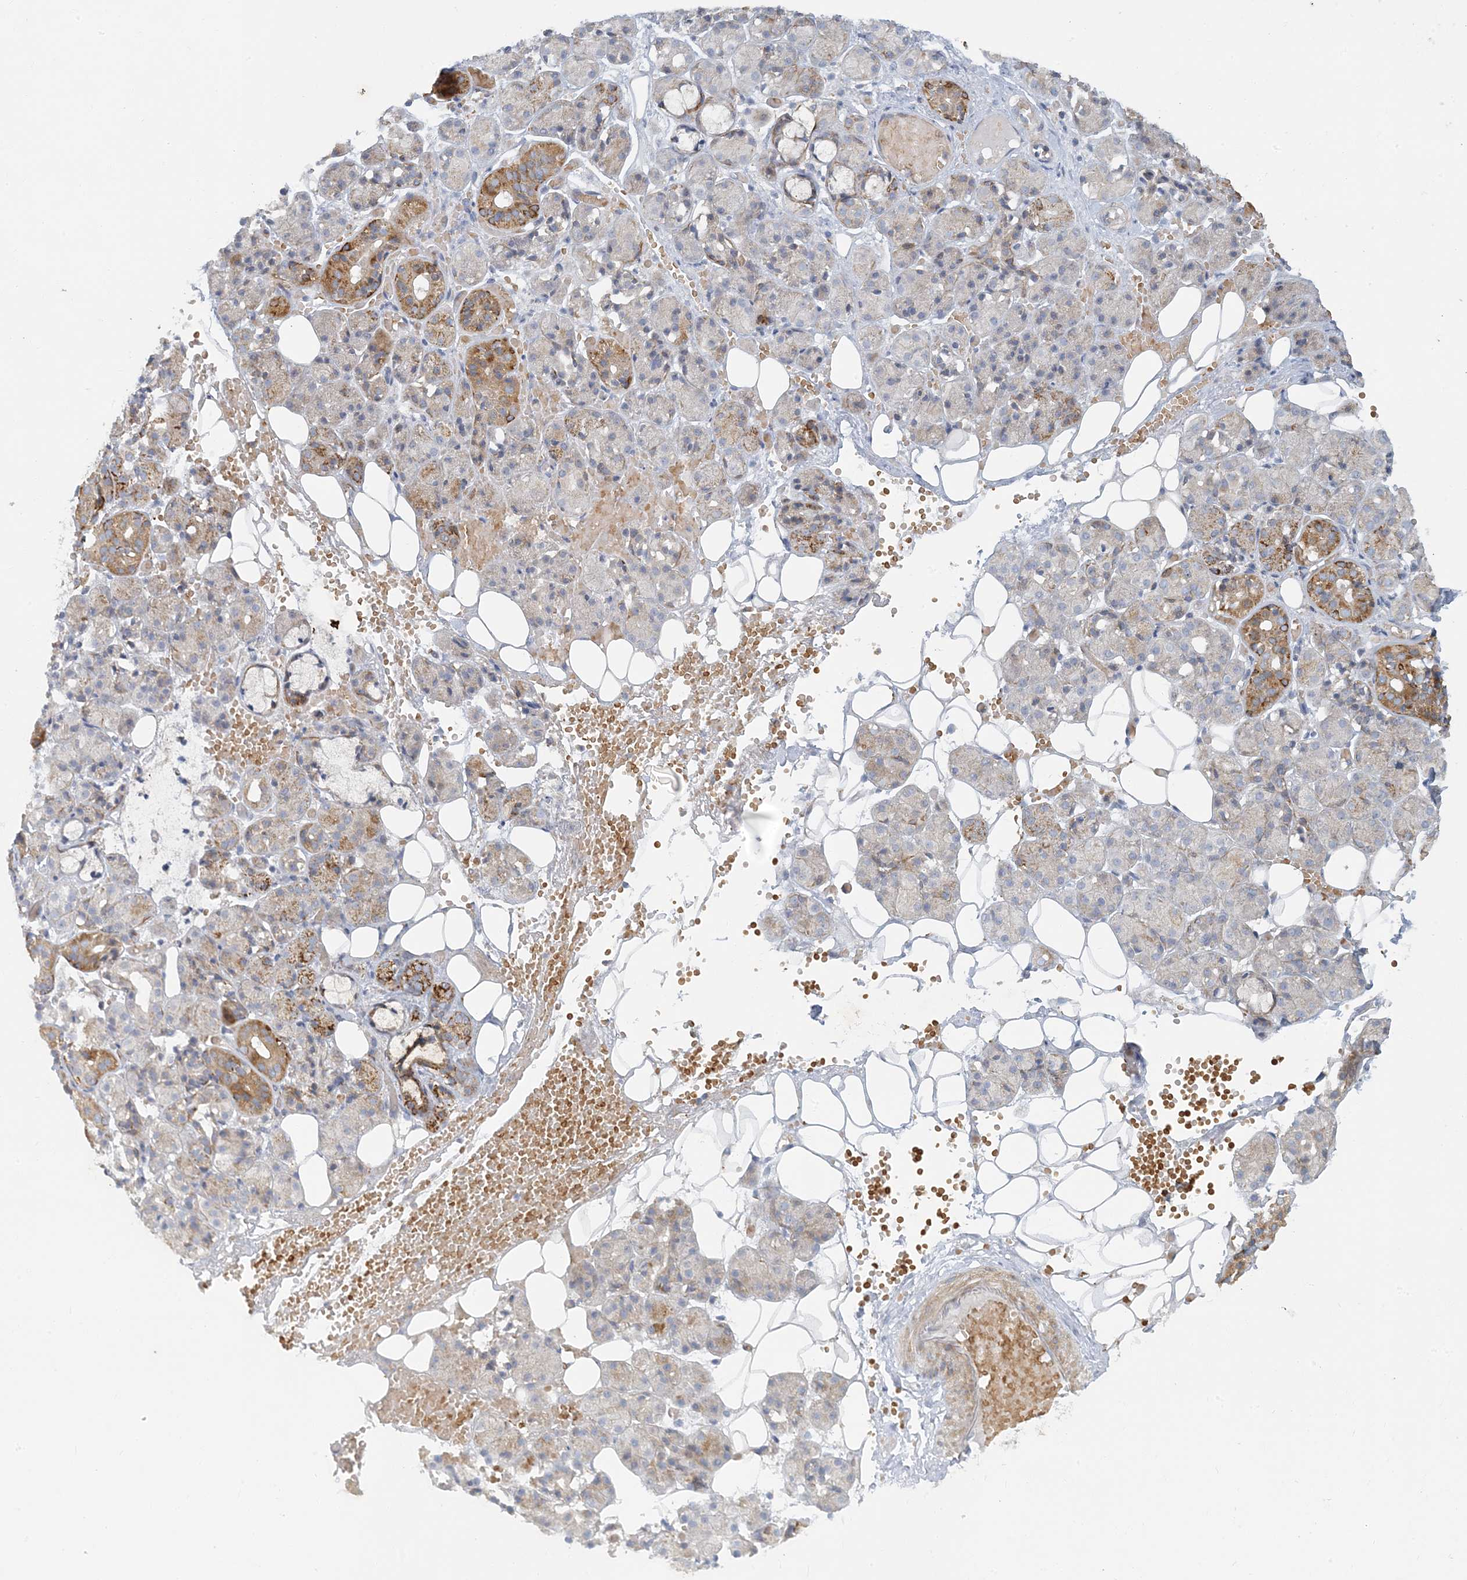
{"staining": {"intensity": "moderate", "quantity": "25%-75%", "location": "cytoplasmic/membranous"}, "tissue": "salivary gland", "cell_type": "Glandular cells", "image_type": "normal", "snomed": [{"axis": "morphology", "description": "Normal tissue, NOS"}, {"axis": "topography", "description": "Salivary gland"}], "caption": "The histopathology image shows staining of unremarkable salivary gland, revealing moderate cytoplasmic/membranous protein positivity (brown color) within glandular cells.", "gene": "LTN1", "patient": {"sex": "male", "age": 63}}